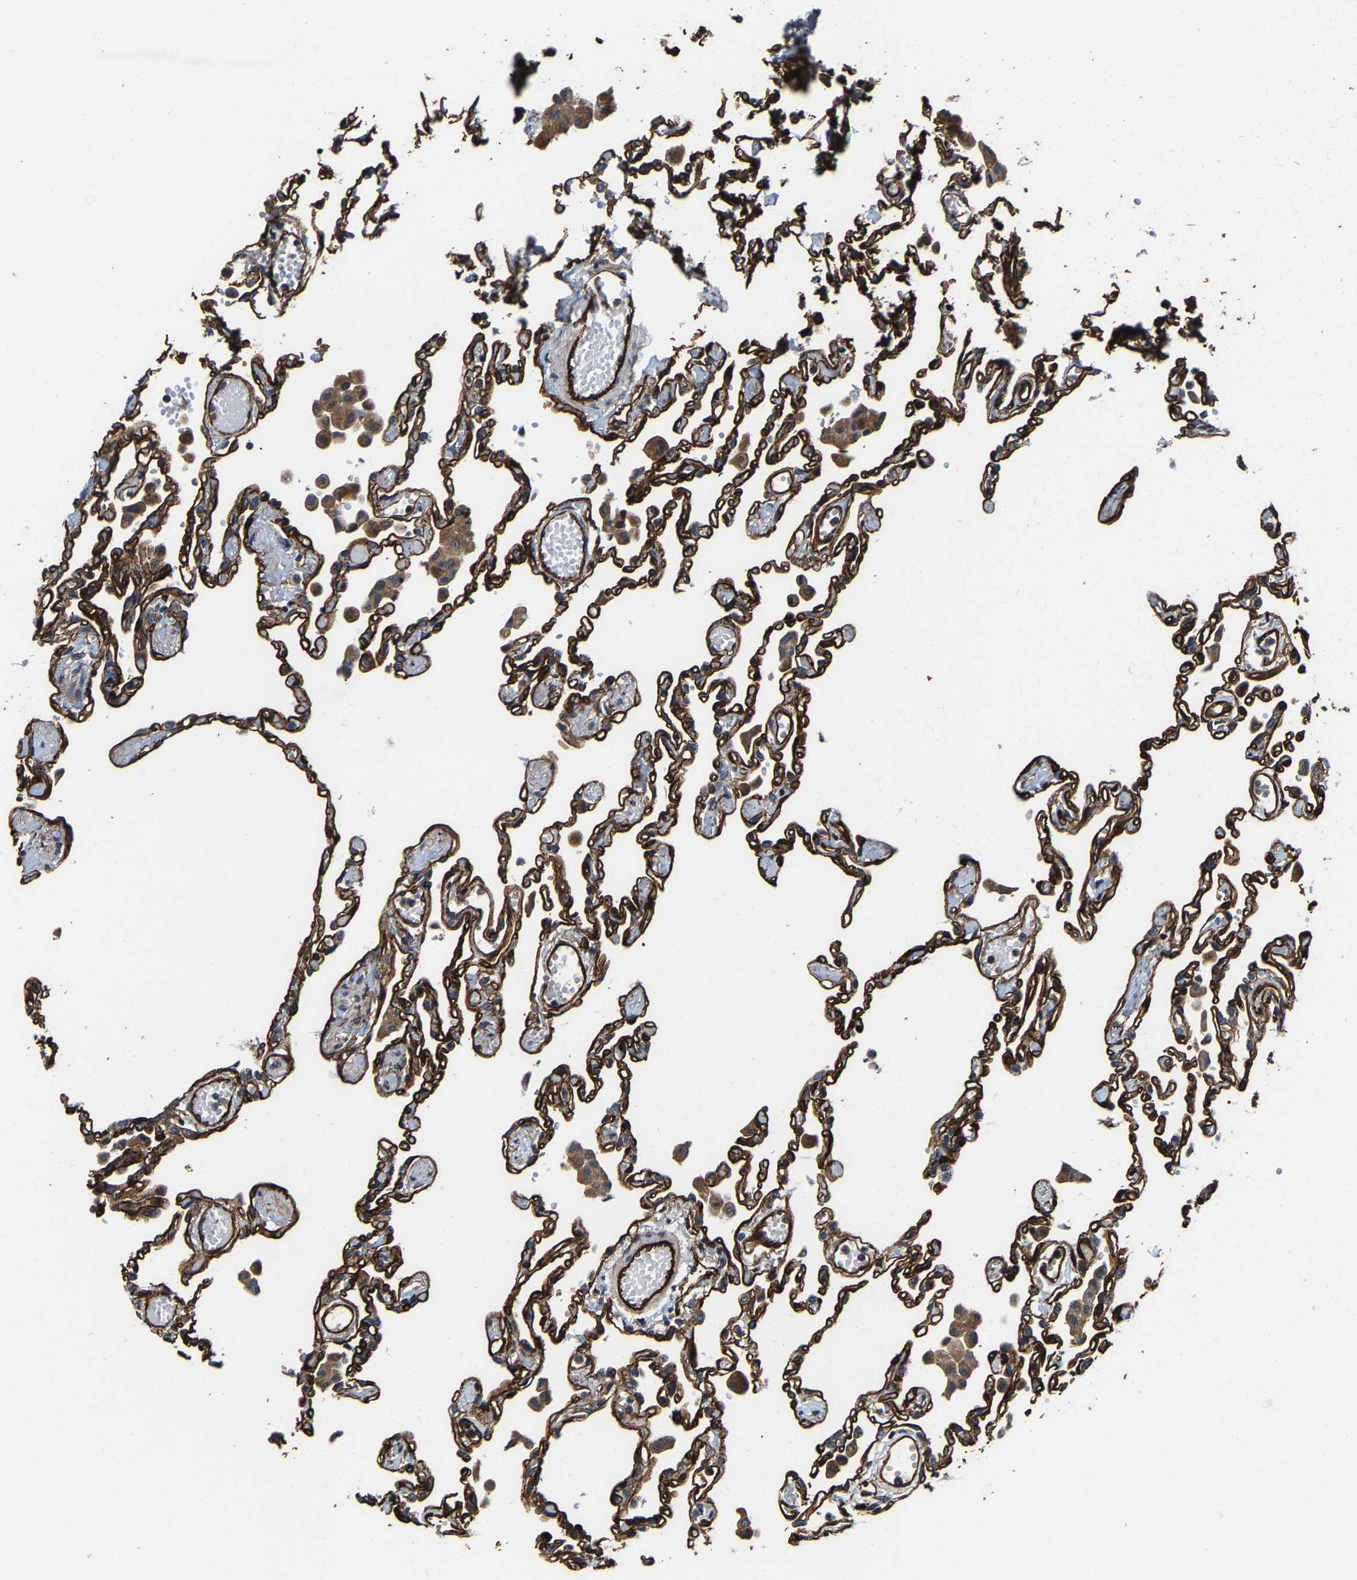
{"staining": {"intensity": "strong", "quantity": ">75%", "location": "cytoplasmic/membranous"}, "tissue": "lung", "cell_type": "Alveolar cells", "image_type": "normal", "snomed": [{"axis": "morphology", "description": "Normal tissue, NOS"}, {"axis": "topography", "description": "Bronchus"}, {"axis": "topography", "description": "Lung"}], "caption": "Immunohistochemistry histopathology image of unremarkable human lung stained for a protein (brown), which exhibits high levels of strong cytoplasmic/membranous staining in approximately >75% of alveolar cells.", "gene": "GFRA3", "patient": {"sex": "female", "age": 49}}